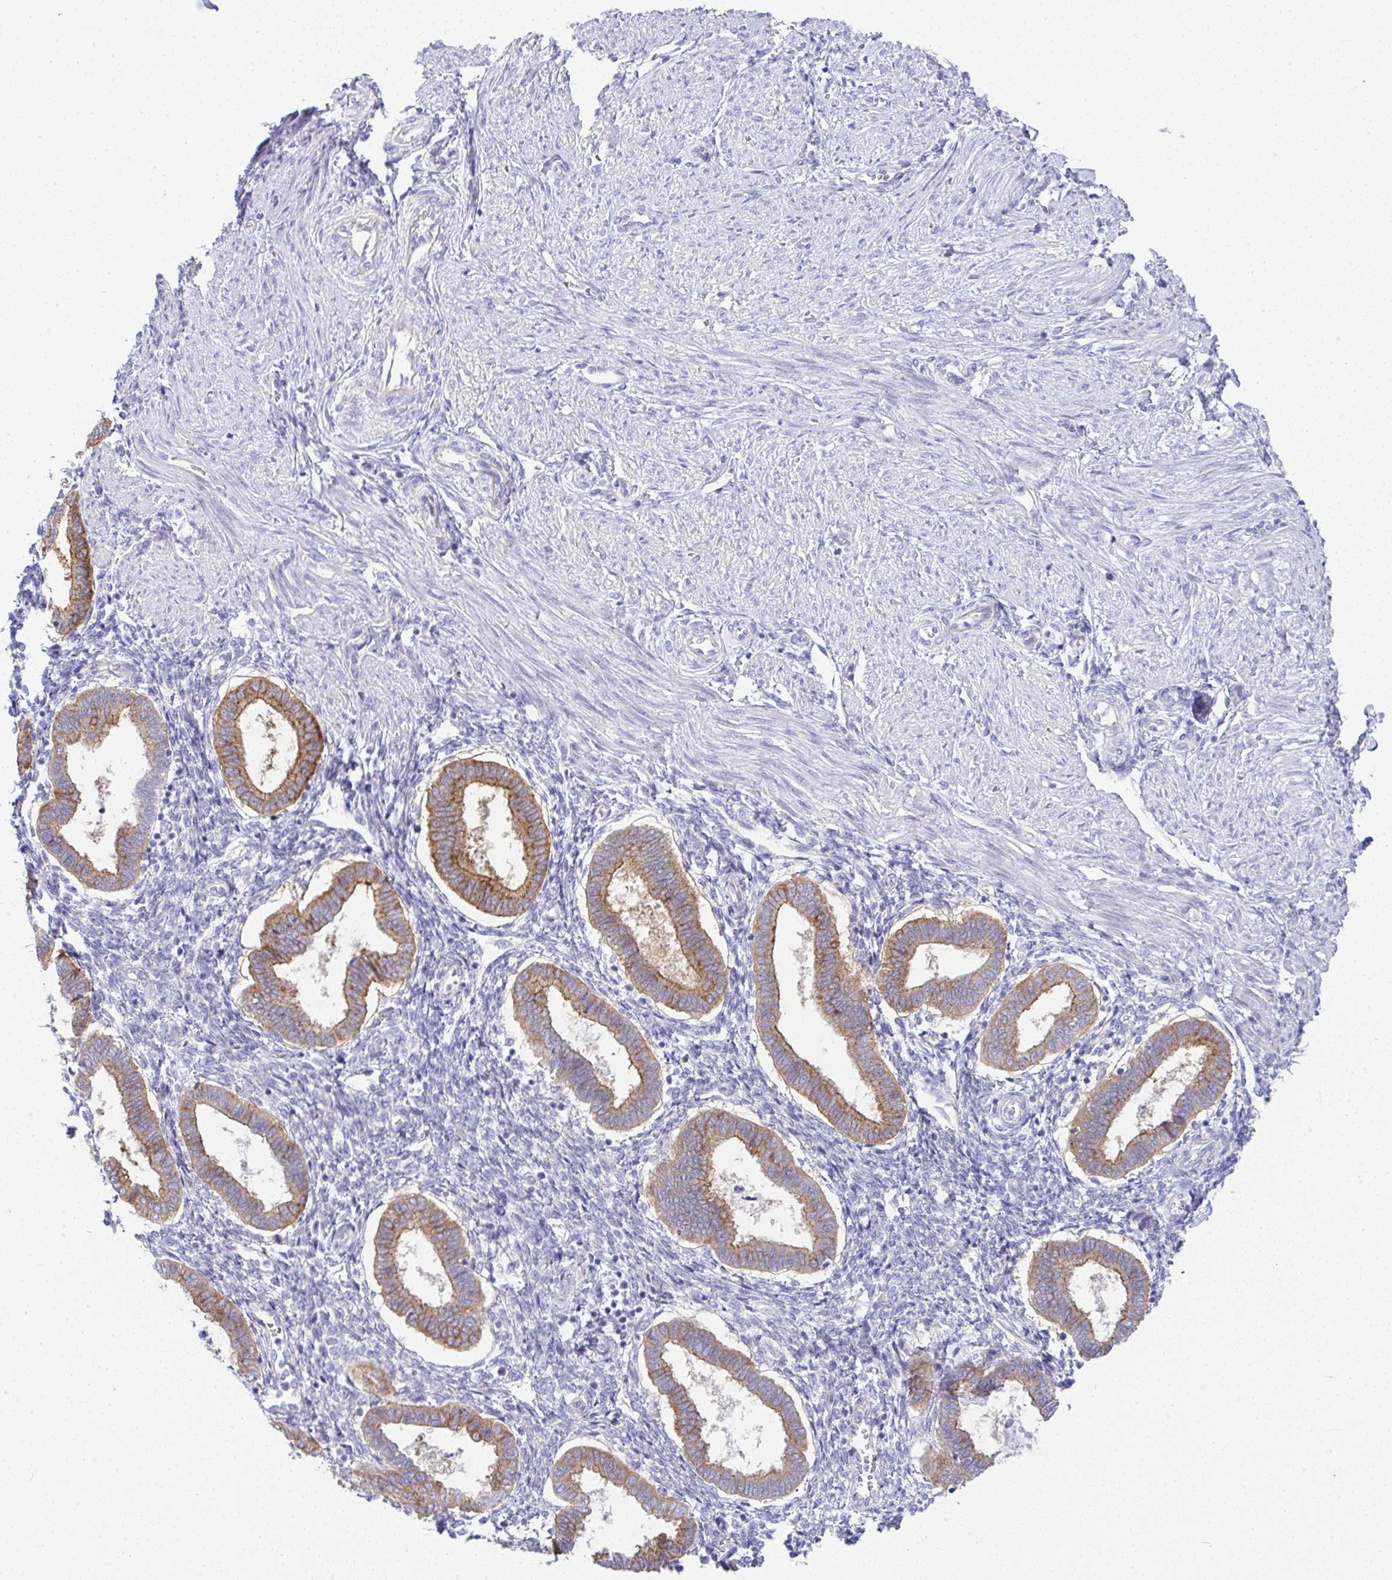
{"staining": {"intensity": "negative", "quantity": "none", "location": "none"}, "tissue": "endometrium", "cell_type": "Cells in endometrial stroma", "image_type": "normal", "snomed": [{"axis": "morphology", "description": "Normal tissue, NOS"}, {"axis": "topography", "description": "Endometrium"}], "caption": "IHC histopathology image of unremarkable human endometrium stained for a protein (brown), which reveals no staining in cells in endometrial stroma. (DAB immunohistochemistry with hematoxylin counter stain).", "gene": "FAM177A1", "patient": {"sex": "female", "age": 24}}